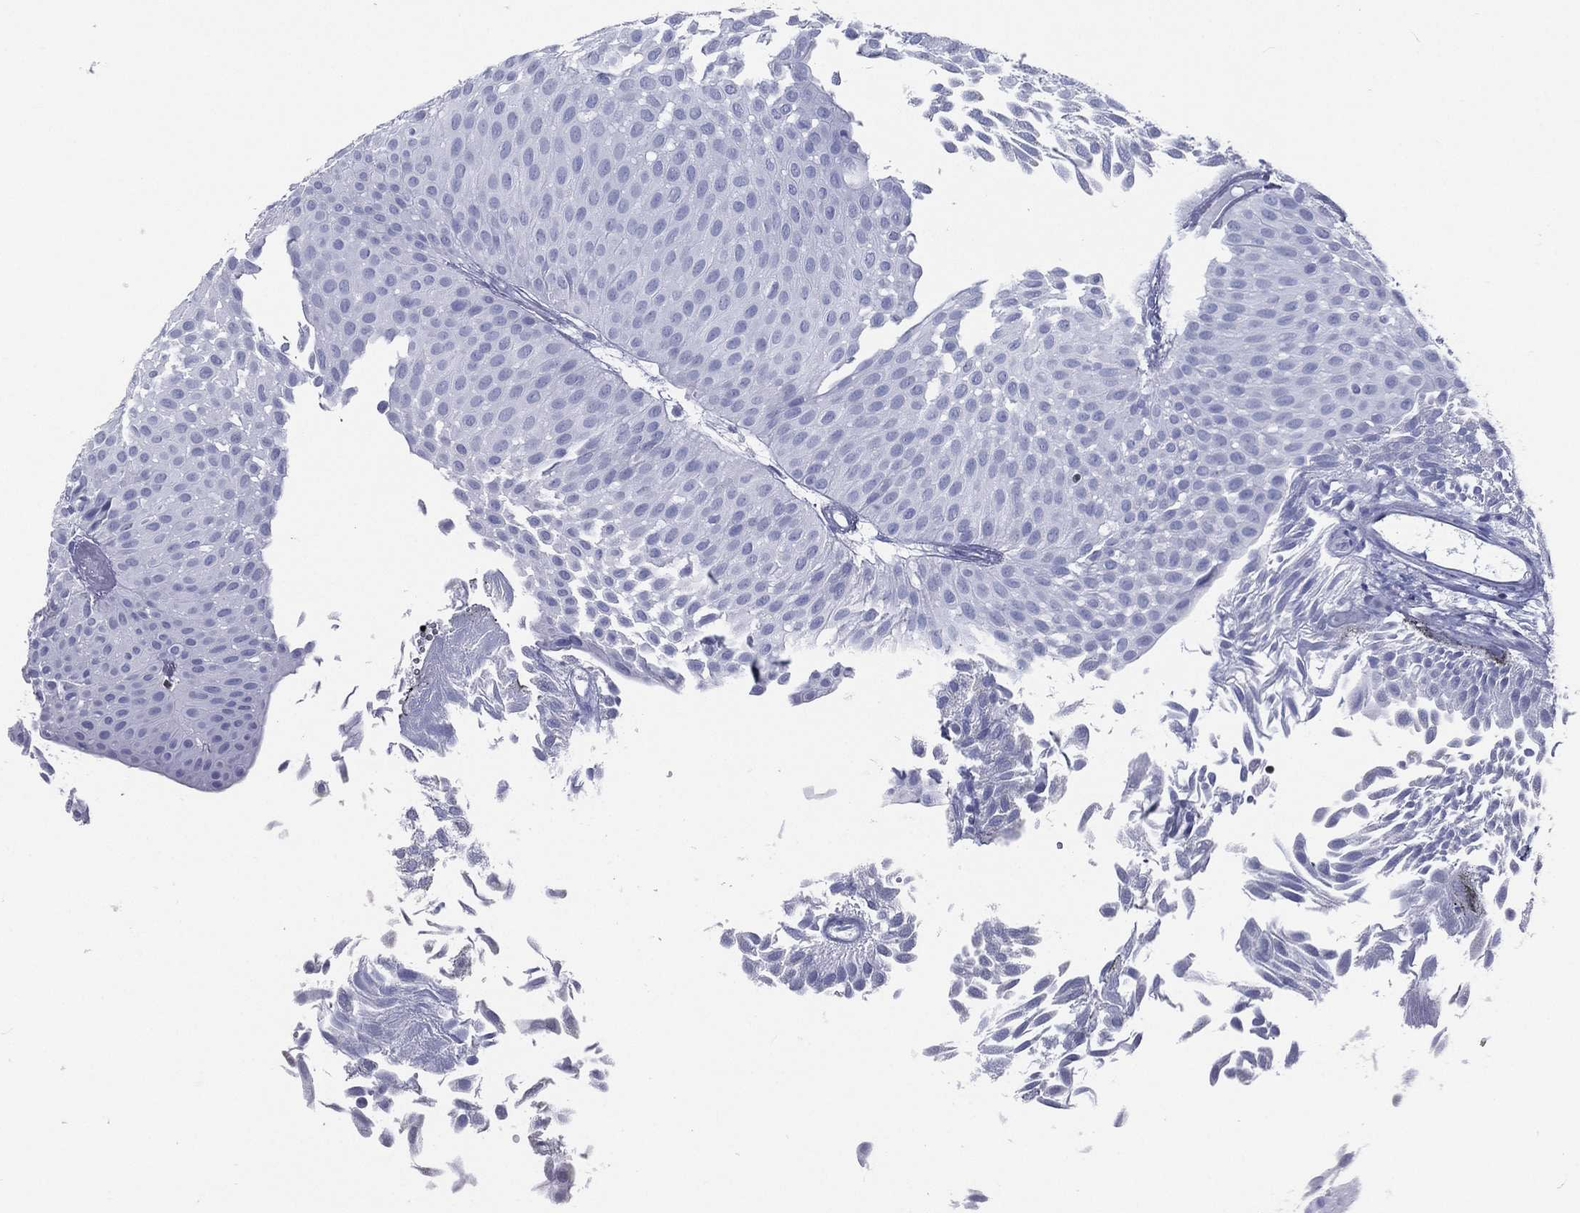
{"staining": {"intensity": "negative", "quantity": "none", "location": "none"}, "tissue": "urothelial cancer", "cell_type": "Tumor cells", "image_type": "cancer", "snomed": [{"axis": "morphology", "description": "Urothelial carcinoma, Low grade"}, {"axis": "topography", "description": "Urinary bladder"}], "caption": "A histopathology image of urothelial carcinoma (low-grade) stained for a protein demonstrates no brown staining in tumor cells.", "gene": "PYHIN1", "patient": {"sex": "male", "age": 64}}